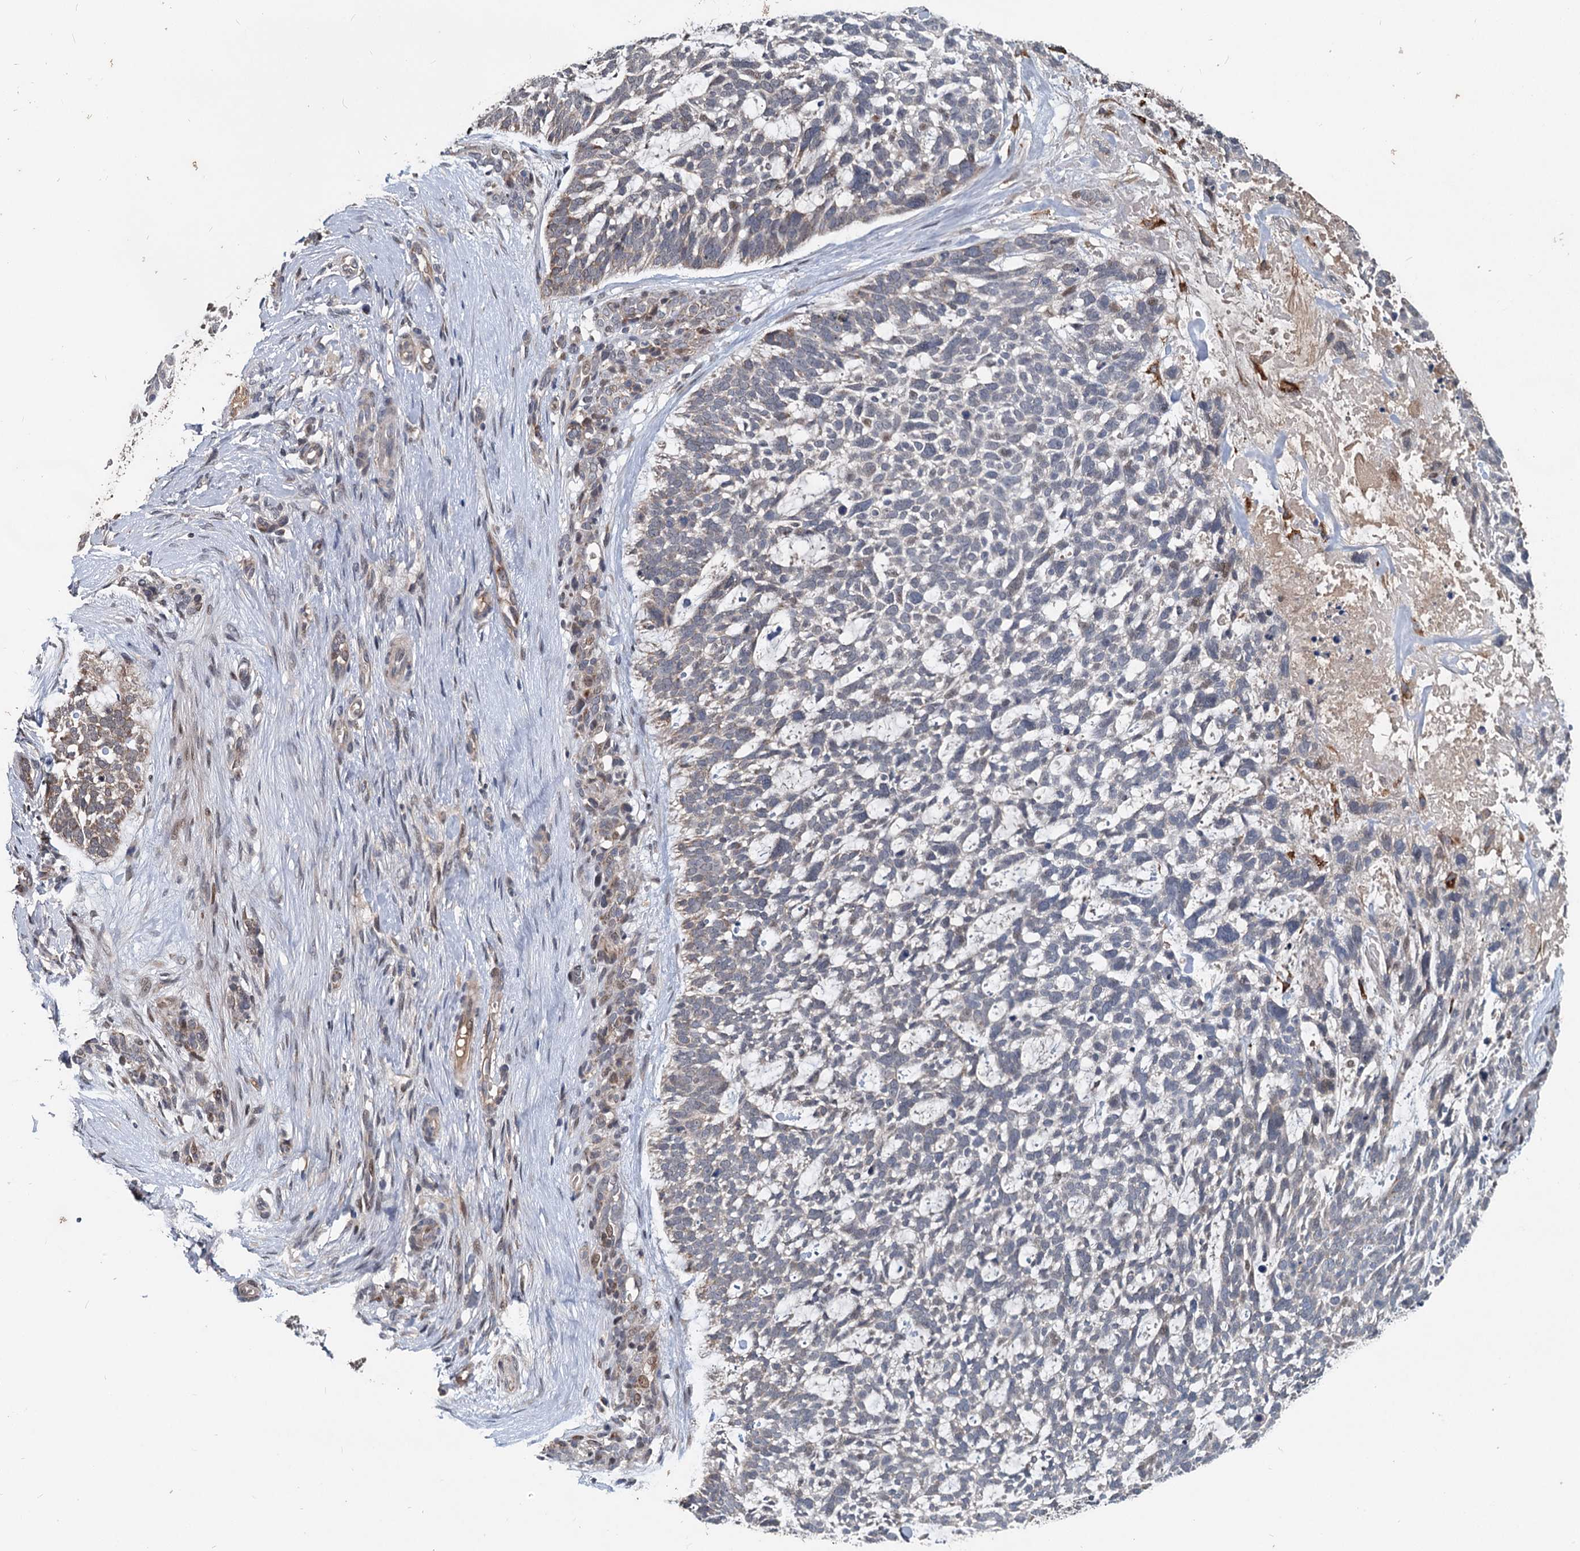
{"staining": {"intensity": "weak", "quantity": "<25%", "location": "cytoplasmic/membranous"}, "tissue": "skin cancer", "cell_type": "Tumor cells", "image_type": "cancer", "snomed": [{"axis": "morphology", "description": "Basal cell carcinoma"}, {"axis": "topography", "description": "Skin"}], "caption": "A high-resolution histopathology image shows immunohistochemistry staining of basal cell carcinoma (skin), which exhibits no significant staining in tumor cells. Nuclei are stained in blue.", "gene": "RITA1", "patient": {"sex": "male", "age": 88}}